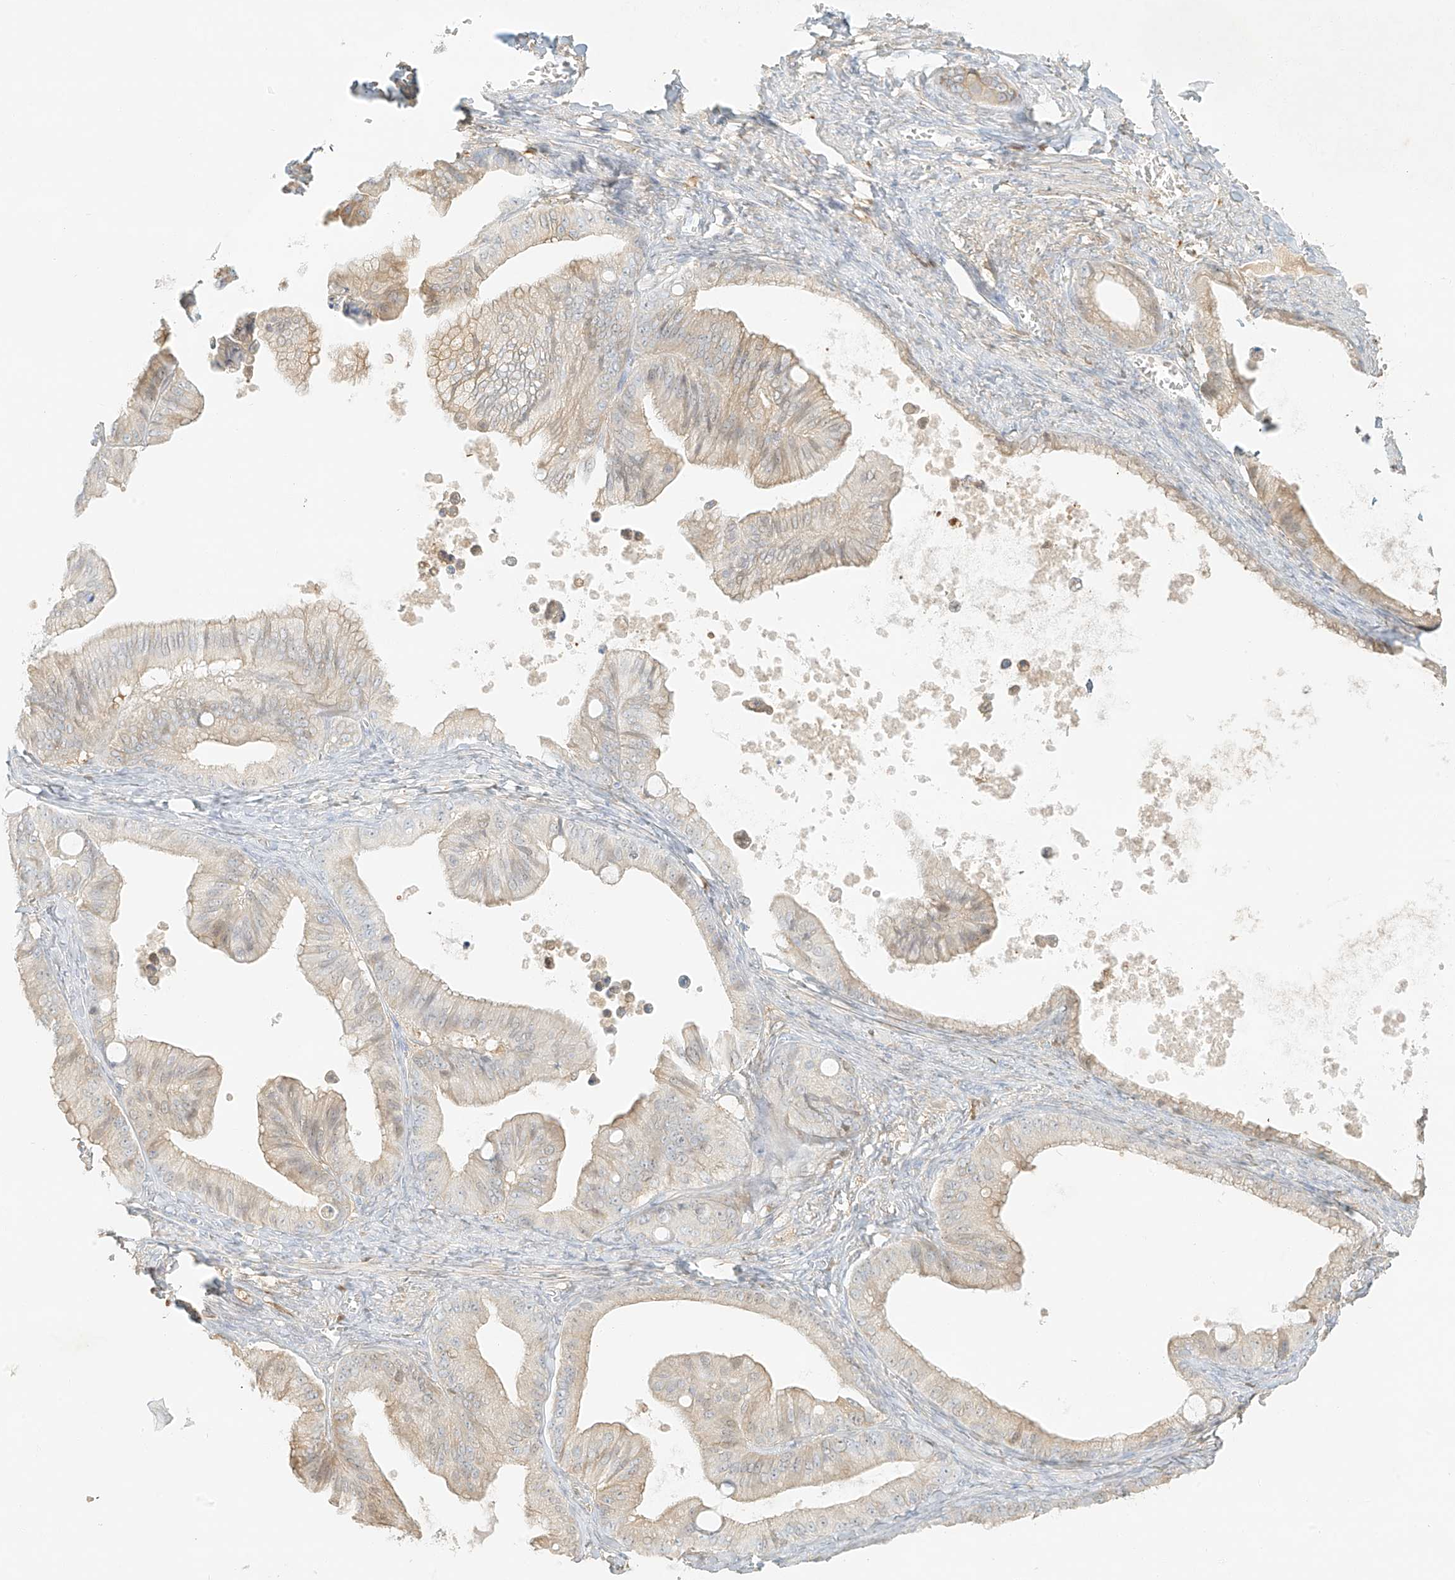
{"staining": {"intensity": "moderate", "quantity": "<25%", "location": "cytoplasmic/membranous"}, "tissue": "ovarian cancer", "cell_type": "Tumor cells", "image_type": "cancer", "snomed": [{"axis": "morphology", "description": "Cystadenocarcinoma, mucinous, NOS"}, {"axis": "topography", "description": "Ovary"}], "caption": "Moderate cytoplasmic/membranous protein expression is identified in about <25% of tumor cells in ovarian mucinous cystadenocarcinoma.", "gene": "UPK1B", "patient": {"sex": "female", "age": 71}}